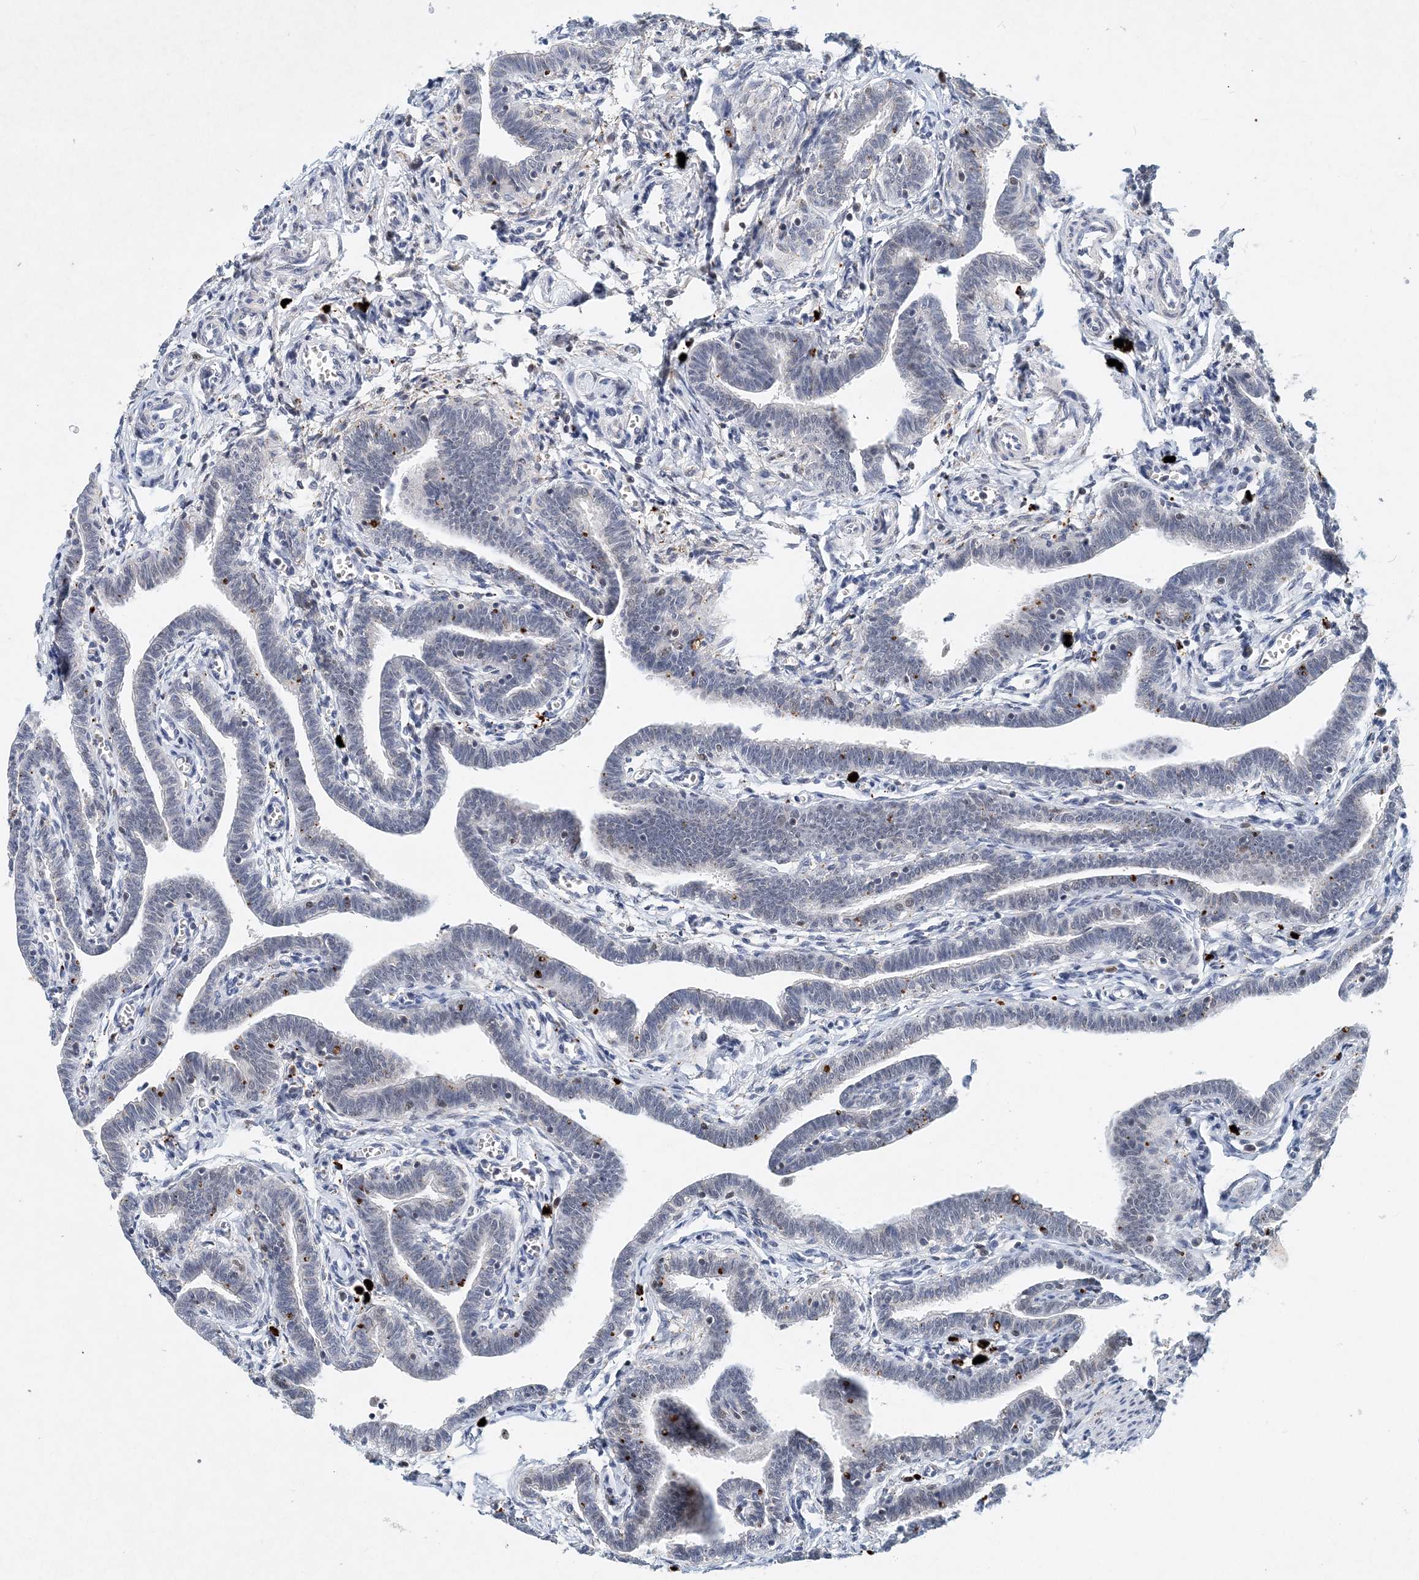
{"staining": {"intensity": "weak", "quantity": "<25%", "location": "nuclear"}, "tissue": "fallopian tube", "cell_type": "Glandular cells", "image_type": "normal", "snomed": [{"axis": "morphology", "description": "Normal tissue, NOS"}, {"axis": "topography", "description": "Fallopian tube"}], "caption": "DAB (3,3'-diaminobenzidine) immunohistochemical staining of unremarkable fallopian tube reveals no significant staining in glandular cells.", "gene": "KPNA4", "patient": {"sex": "female", "age": 36}}